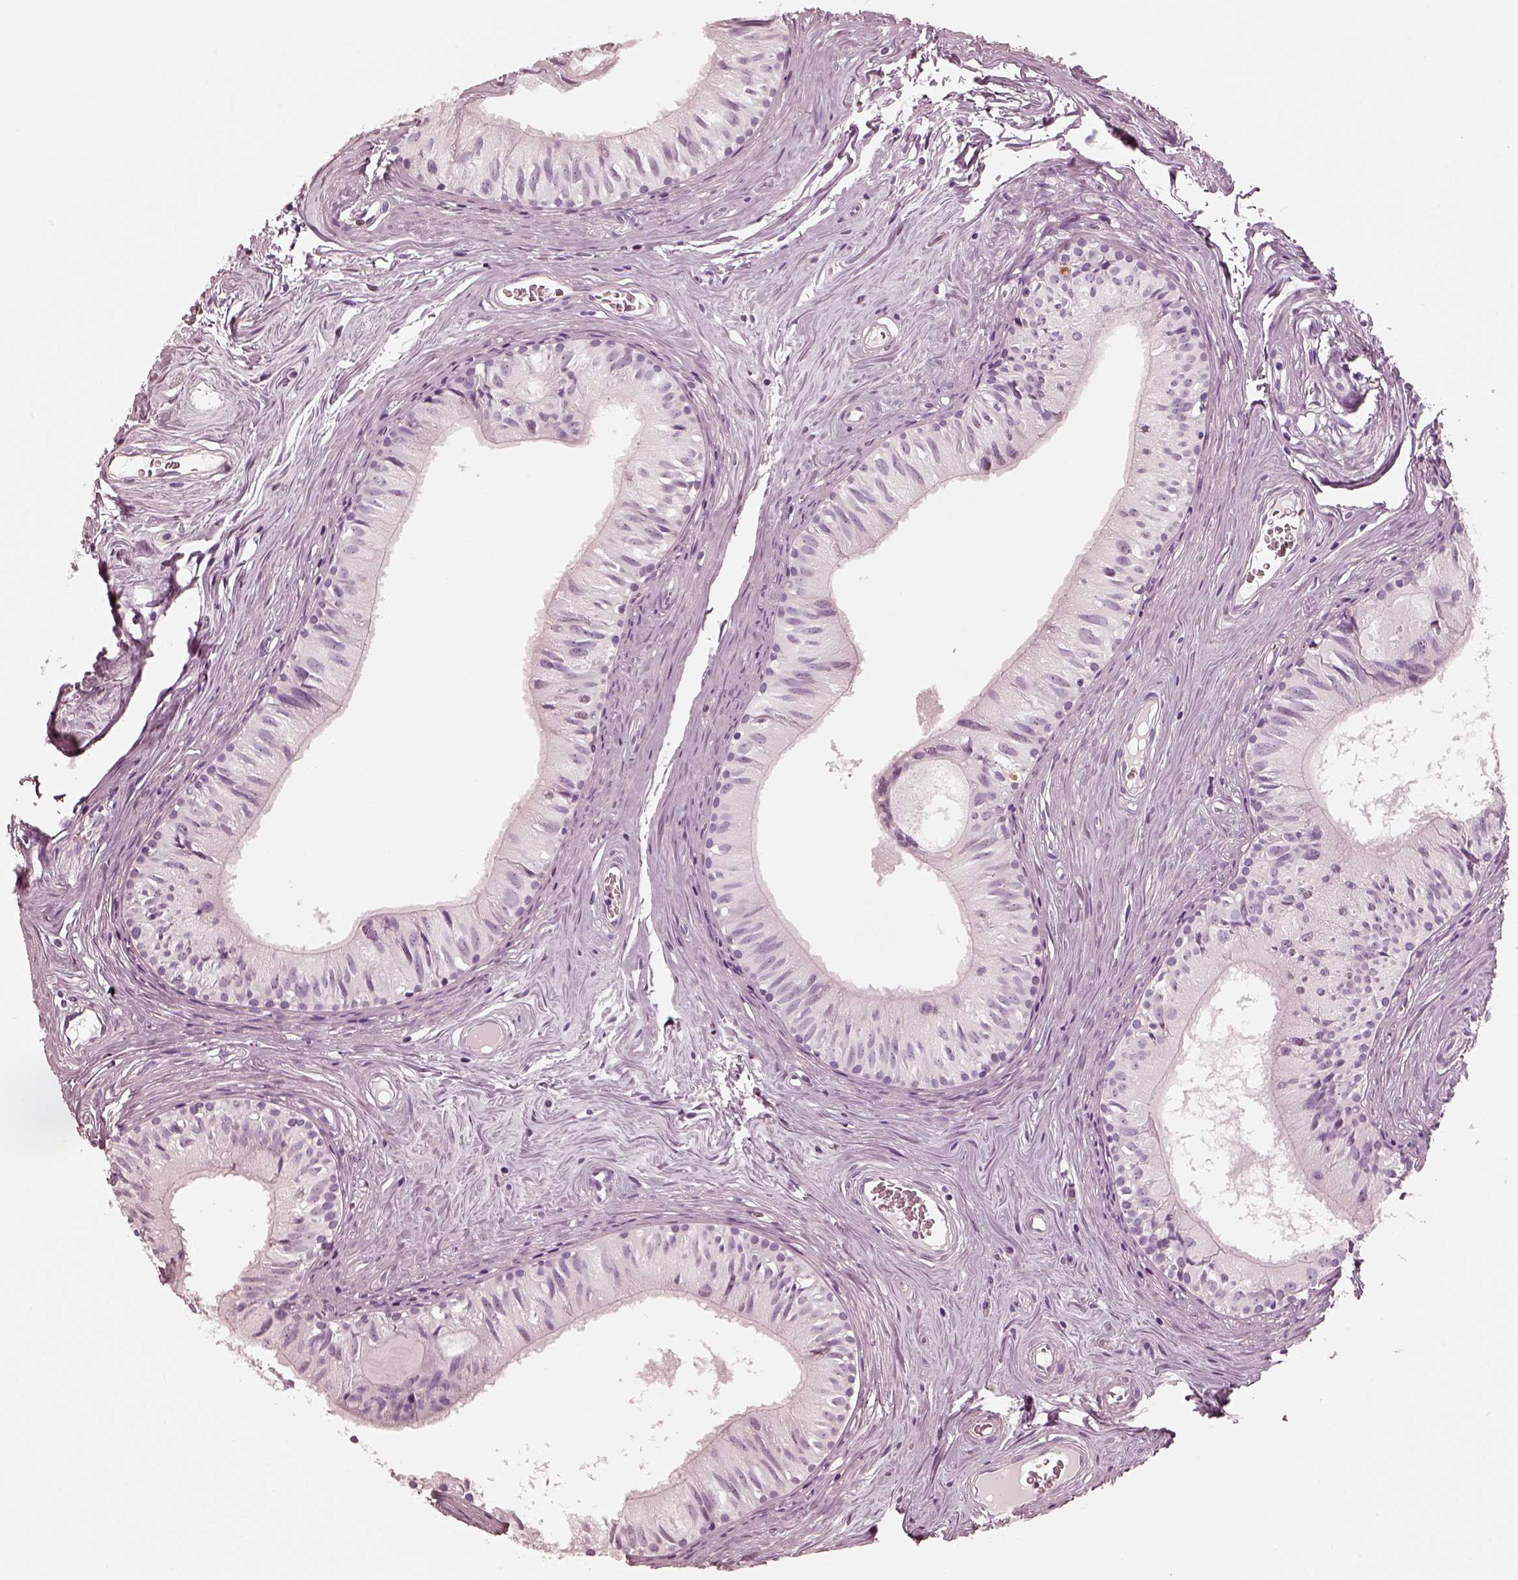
{"staining": {"intensity": "negative", "quantity": "none", "location": "none"}, "tissue": "epididymis", "cell_type": "Glandular cells", "image_type": "normal", "snomed": [{"axis": "morphology", "description": "Normal tissue, NOS"}, {"axis": "topography", "description": "Epididymis"}], "caption": "A high-resolution image shows immunohistochemistry (IHC) staining of benign epididymis, which displays no significant expression in glandular cells.", "gene": "R3HDML", "patient": {"sex": "male", "age": 52}}